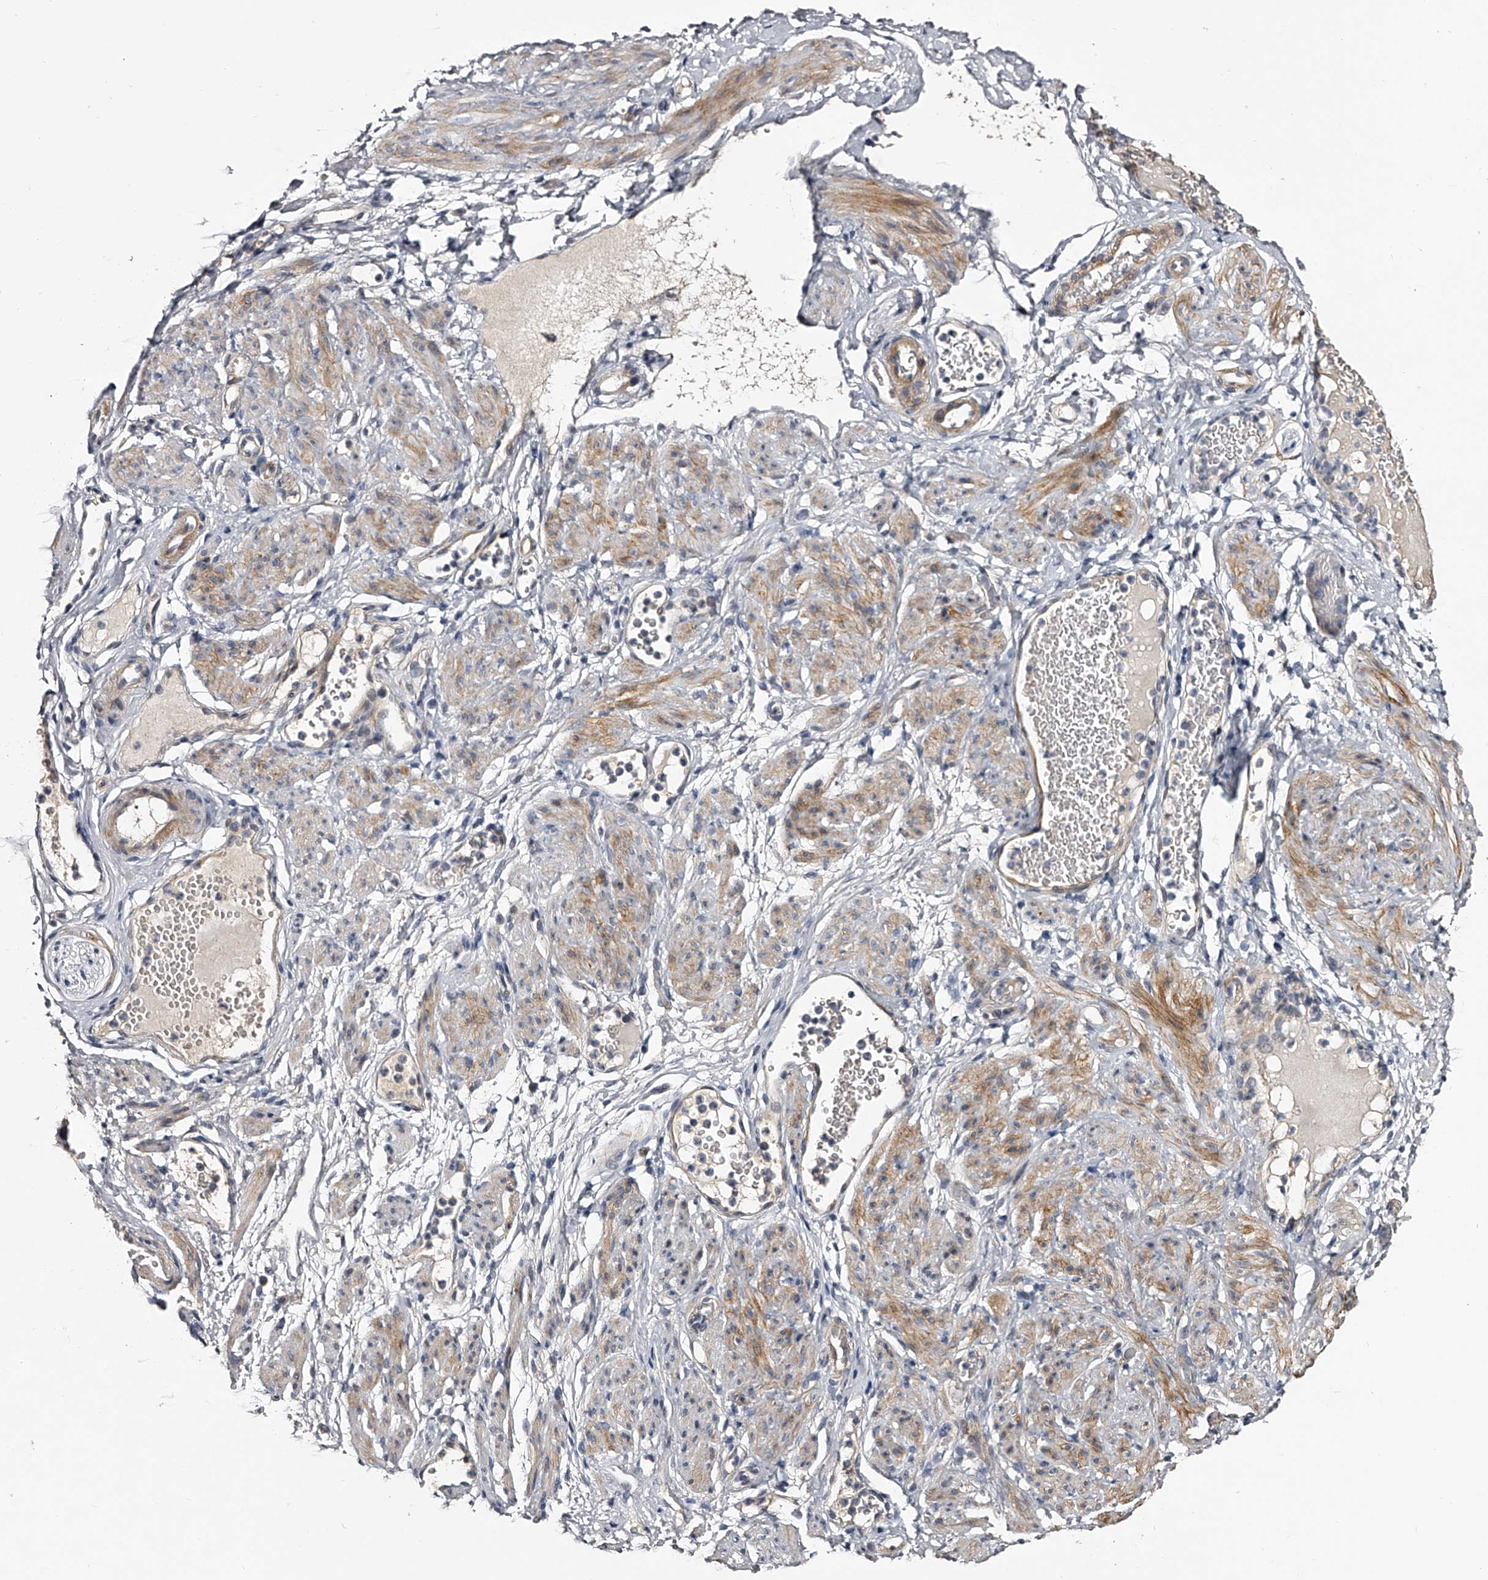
{"staining": {"intensity": "negative", "quantity": "none", "location": "none"}, "tissue": "adipose tissue", "cell_type": "Adipocytes", "image_type": "normal", "snomed": [{"axis": "morphology", "description": "Normal tissue, NOS"}, {"axis": "topography", "description": "Smooth muscle"}, {"axis": "topography", "description": "Peripheral nerve tissue"}], "caption": "DAB (3,3'-diaminobenzidine) immunohistochemical staining of normal human adipose tissue demonstrates no significant staining in adipocytes. (DAB IHC with hematoxylin counter stain).", "gene": "MDN1", "patient": {"sex": "female", "age": 39}}